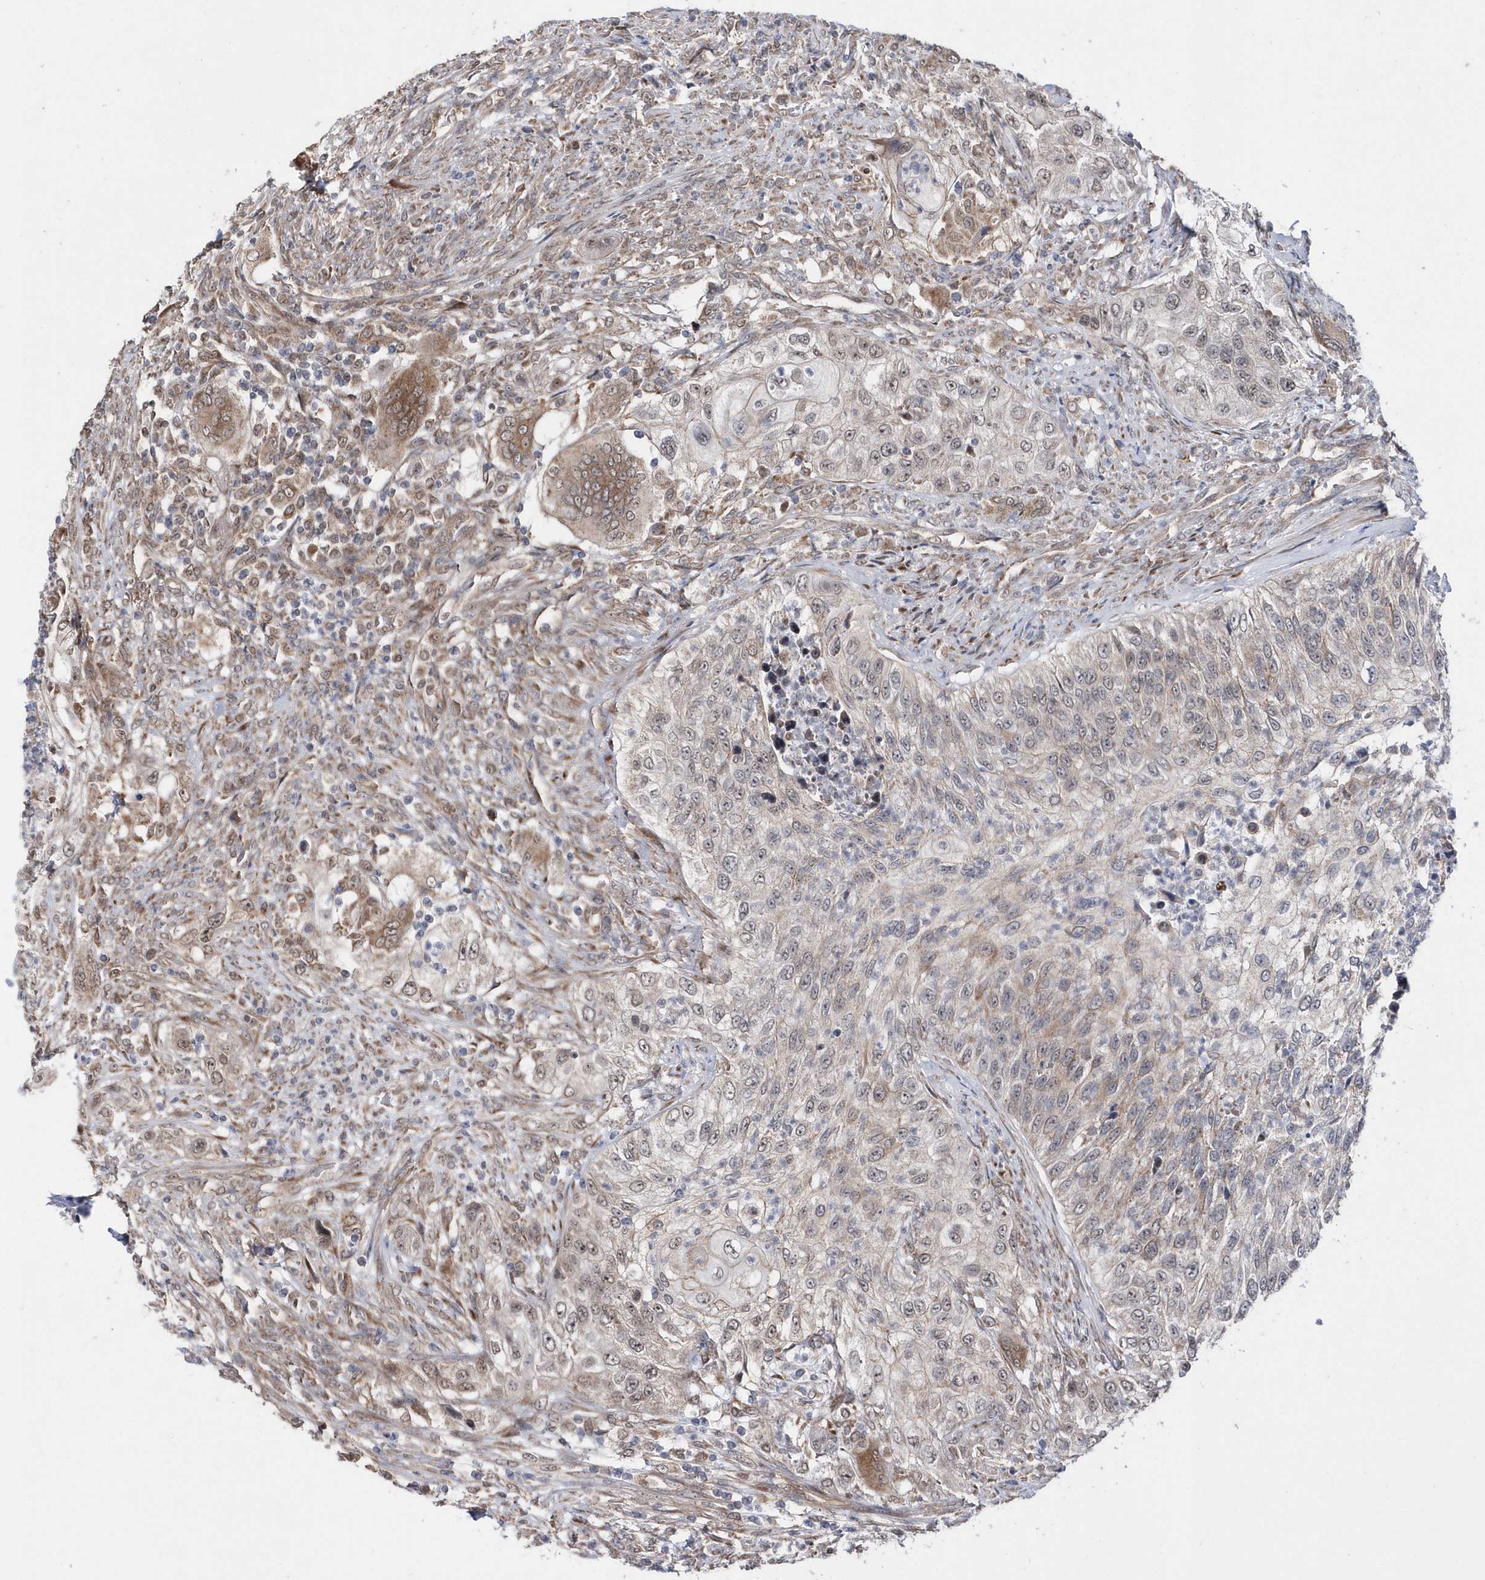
{"staining": {"intensity": "weak", "quantity": "<25%", "location": "cytoplasmic/membranous"}, "tissue": "urothelial cancer", "cell_type": "Tumor cells", "image_type": "cancer", "snomed": [{"axis": "morphology", "description": "Urothelial carcinoma, High grade"}, {"axis": "topography", "description": "Urinary bladder"}], "caption": "The IHC image has no significant expression in tumor cells of urothelial cancer tissue.", "gene": "DALRD3", "patient": {"sex": "female", "age": 60}}